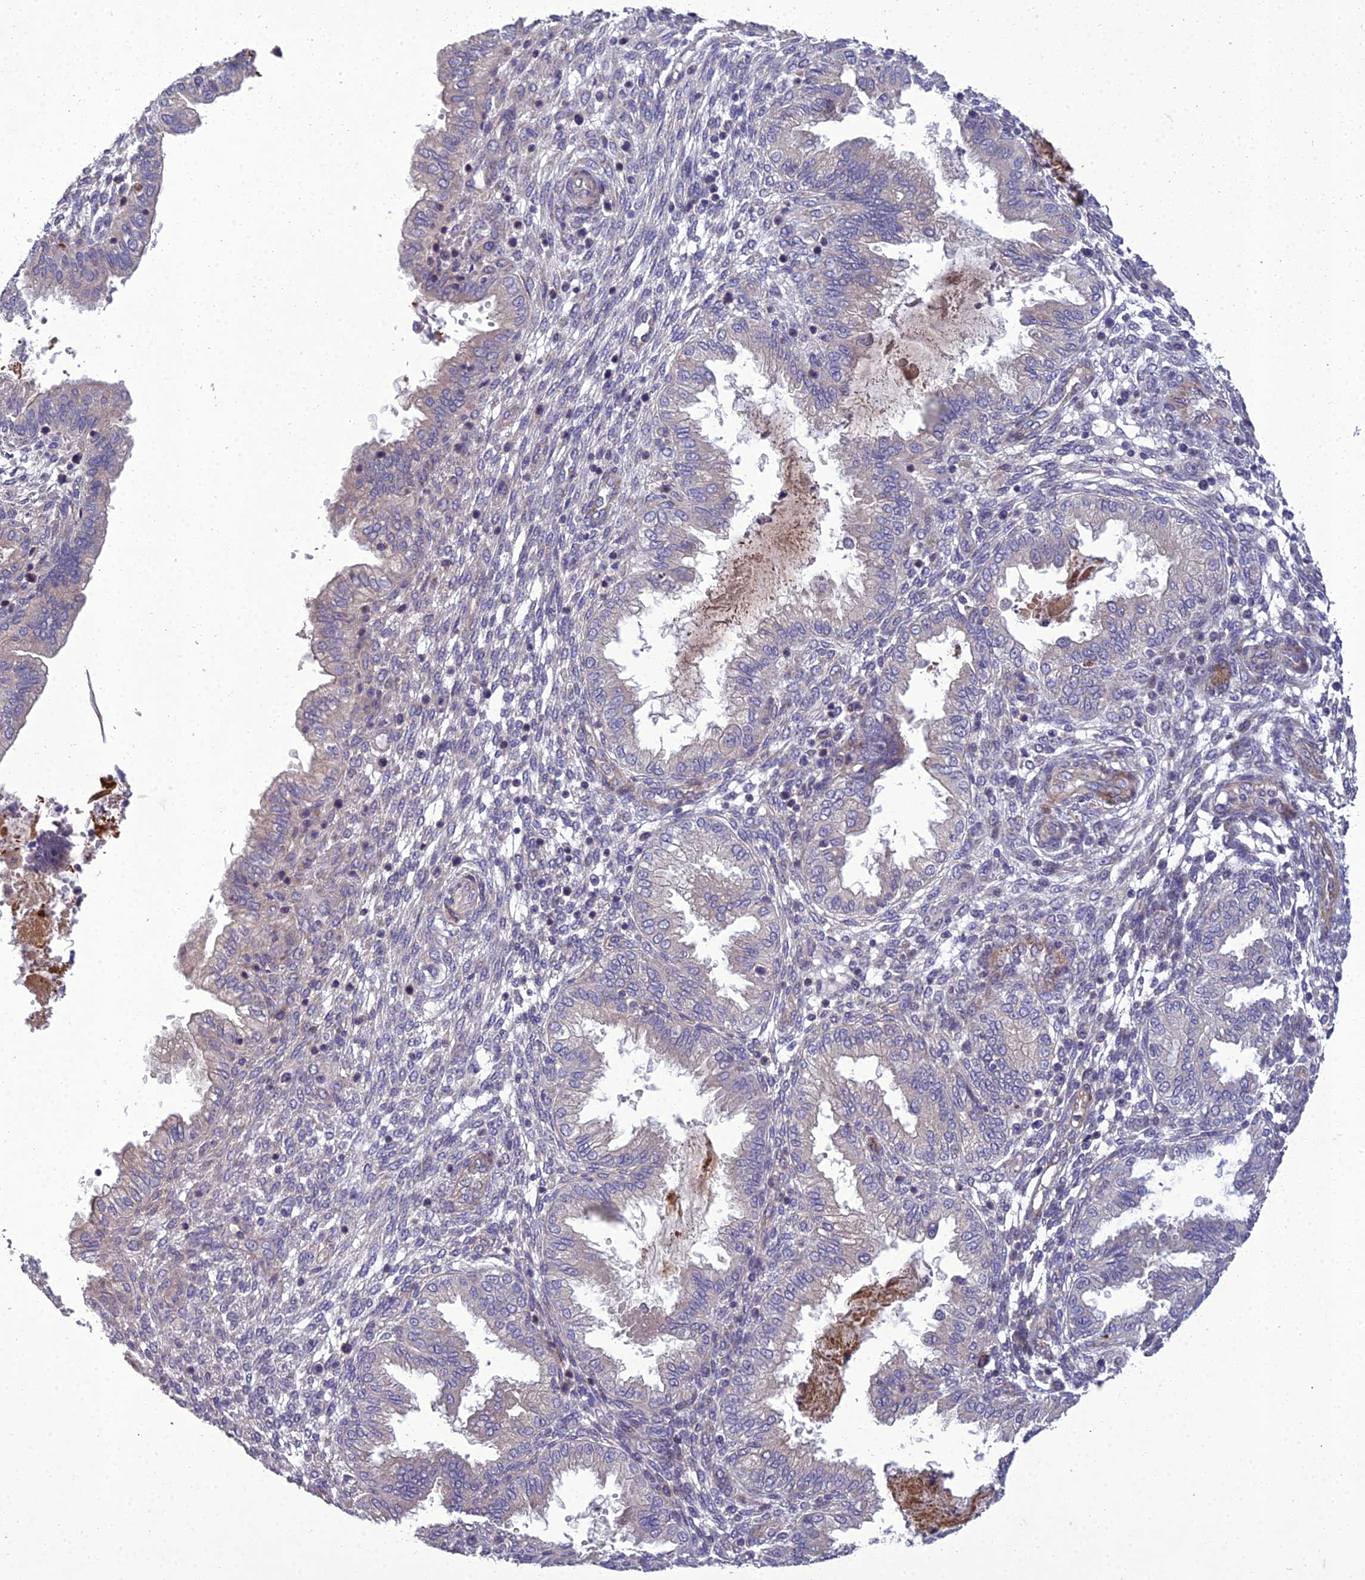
{"staining": {"intensity": "negative", "quantity": "none", "location": "none"}, "tissue": "endometrium", "cell_type": "Cells in endometrial stroma", "image_type": "normal", "snomed": [{"axis": "morphology", "description": "Normal tissue, NOS"}, {"axis": "topography", "description": "Endometrium"}], "caption": "DAB (3,3'-diaminobenzidine) immunohistochemical staining of unremarkable endometrium demonstrates no significant positivity in cells in endometrial stroma.", "gene": "ADIPOR2", "patient": {"sex": "female", "age": 33}}